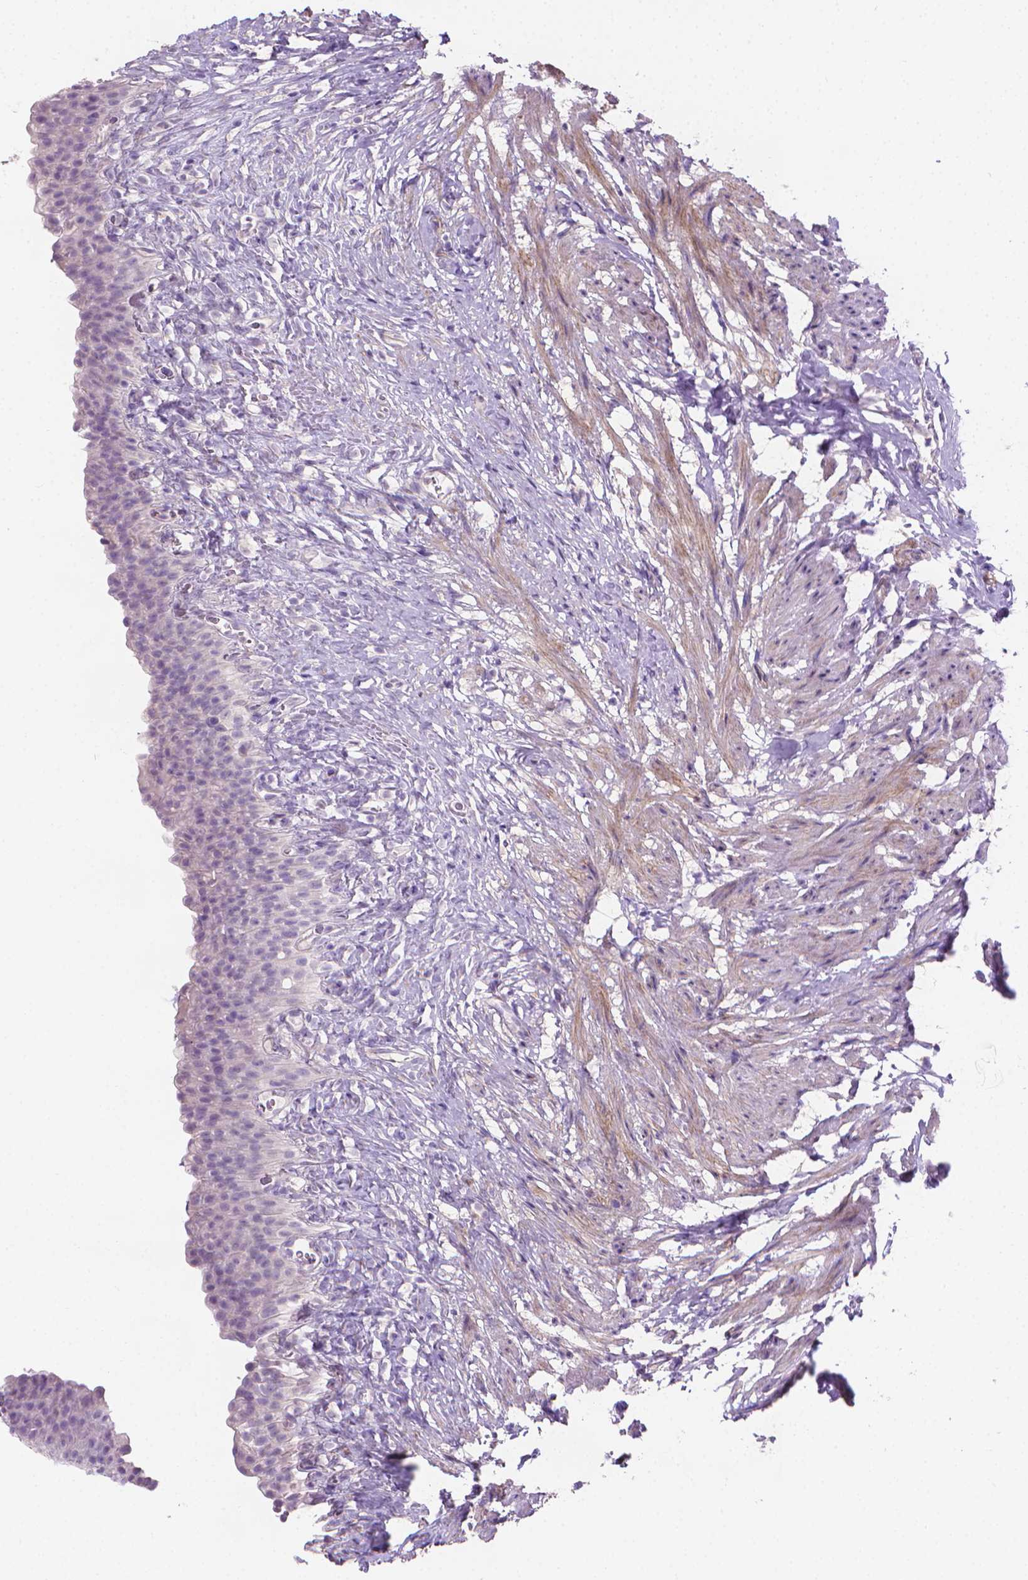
{"staining": {"intensity": "negative", "quantity": "none", "location": "none"}, "tissue": "urinary bladder", "cell_type": "Urothelial cells", "image_type": "normal", "snomed": [{"axis": "morphology", "description": "Normal tissue, NOS"}, {"axis": "topography", "description": "Urinary bladder"}, {"axis": "topography", "description": "Prostate"}], "caption": "A histopathology image of human urinary bladder is negative for staining in urothelial cells. (DAB immunohistochemistry visualized using brightfield microscopy, high magnification).", "gene": "GSDMA", "patient": {"sex": "male", "age": 76}}